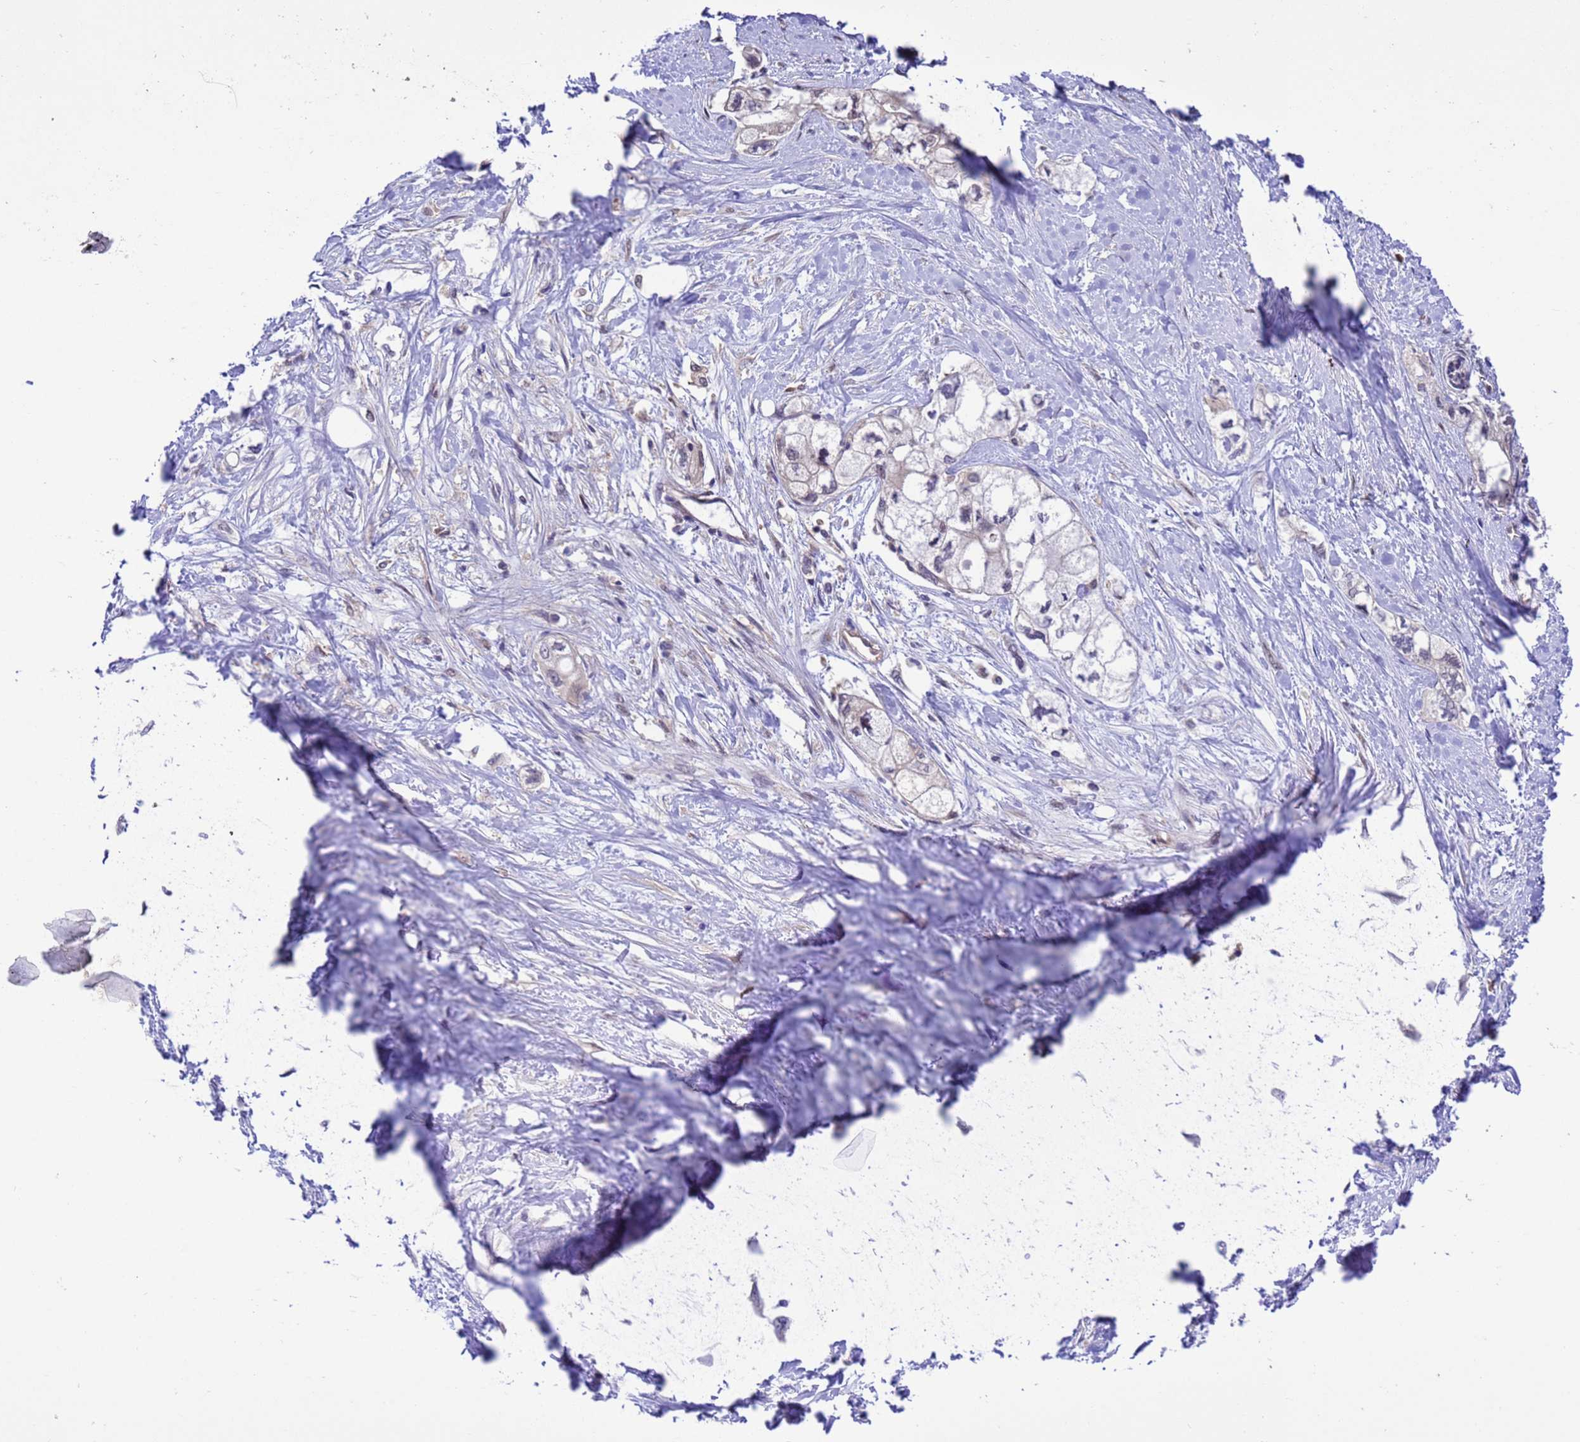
{"staining": {"intensity": "weak", "quantity": "25%-75%", "location": "cytoplasmic/membranous,nuclear"}, "tissue": "pancreatic cancer", "cell_type": "Tumor cells", "image_type": "cancer", "snomed": [{"axis": "morphology", "description": "Adenocarcinoma, NOS"}, {"axis": "topography", "description": "Pancreas"}], "caption": "Tumor cells exhibit low levels of weak cytoplasmic/membranous and nuclear positivity in approximately 25%-75% of cells in human adenocarcinoma (pancreatic).", "gene": "ZFP69B", "patient": {"sex": "male", "age": 70}}